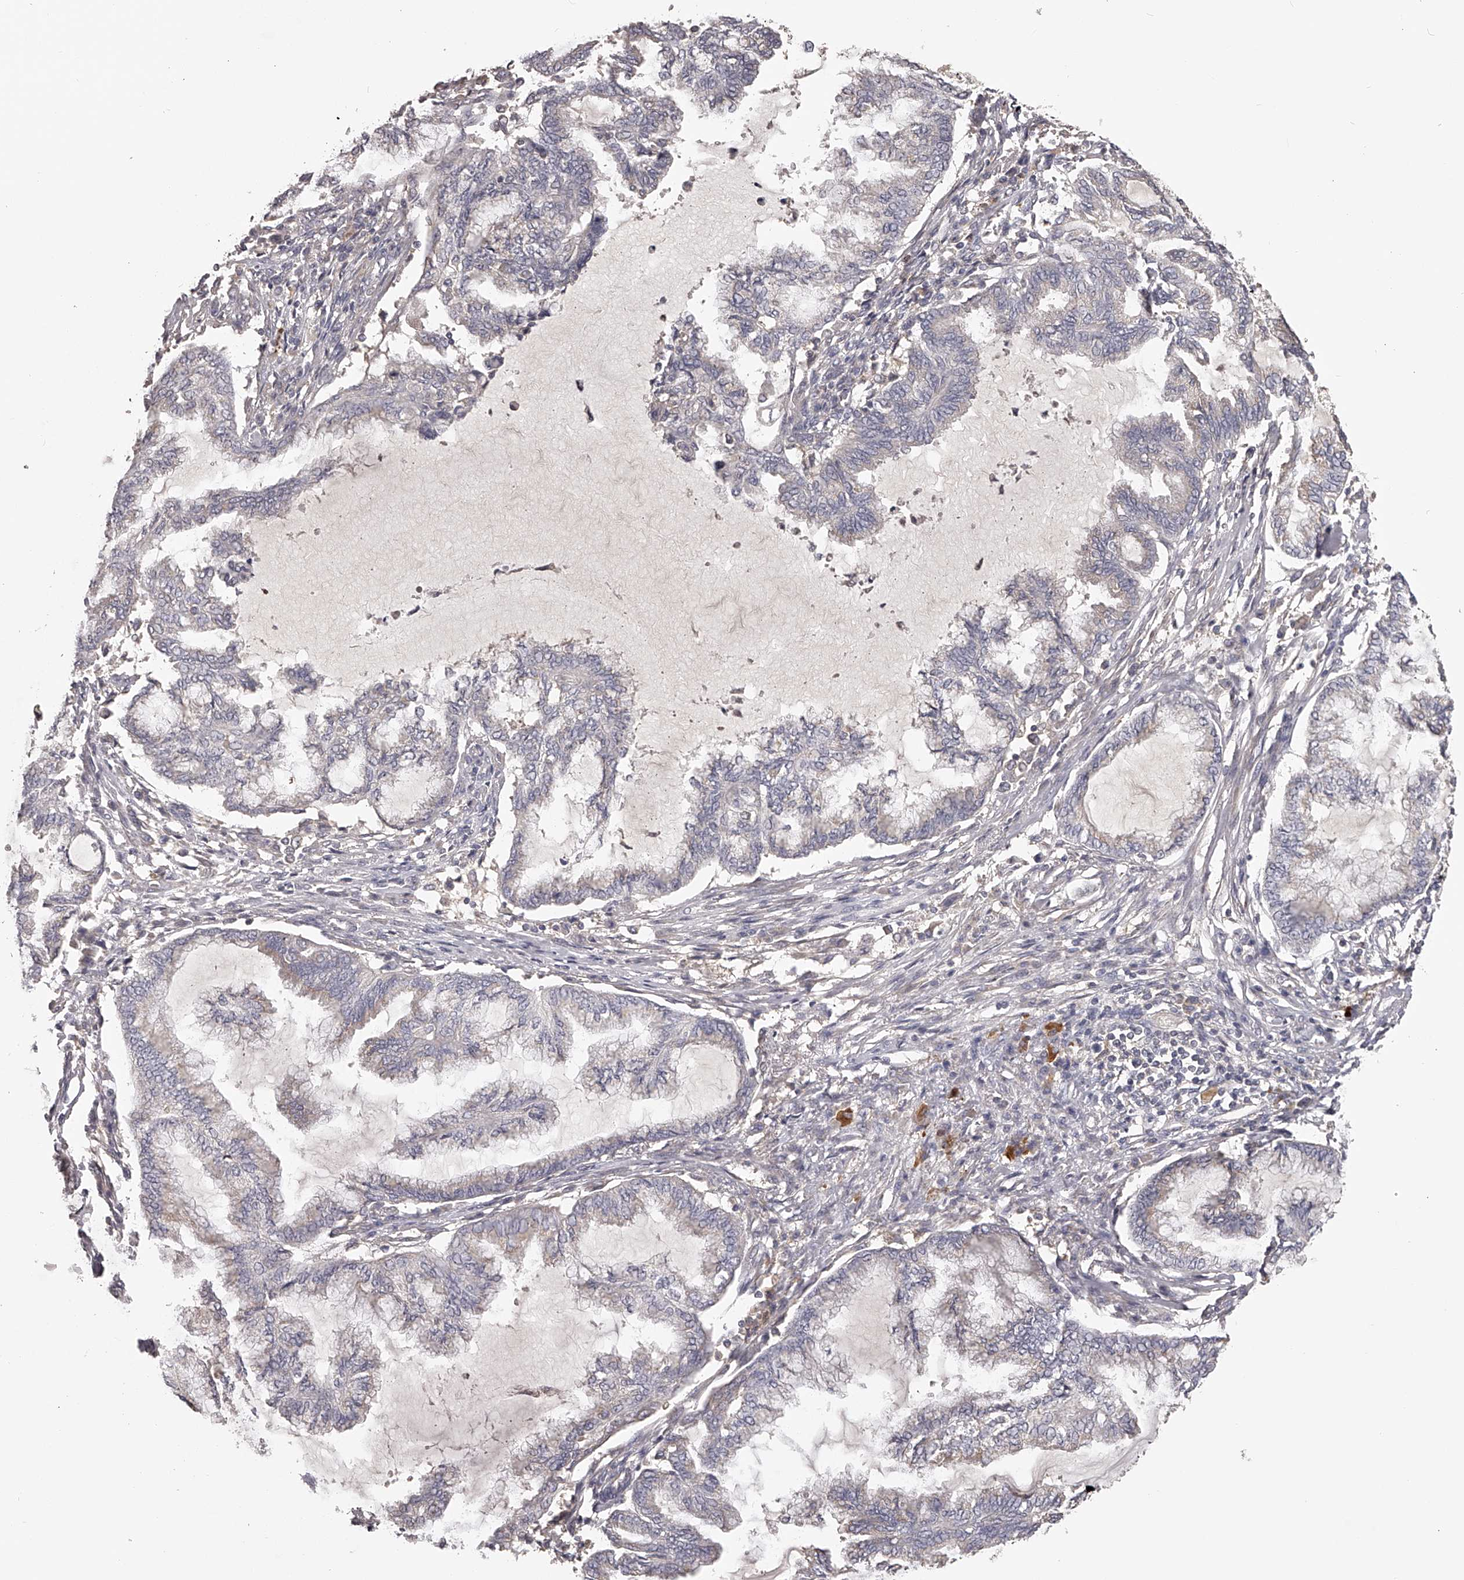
{"staining": {"intensity": "negative", "quantity": "none", "location": "none"}, "tissue": "endometrial cancer", "cell_type": "Tumor cells", "image_type": "cancer", "snomed": [{"axis": "morphology", "description": "Adenocarcinoma, NOS"}, {"axis": "topography", "description": "Endometrium"}], "caption": "High magnification brightfield microscopy of adenocarcinoma (endometrial) stained with DAB (brown) and counterstained with hematoxylin (blue): tumor cells show no significant staining.", "gene": "TNN", "patient": {"sex": "female", "age": 86}}